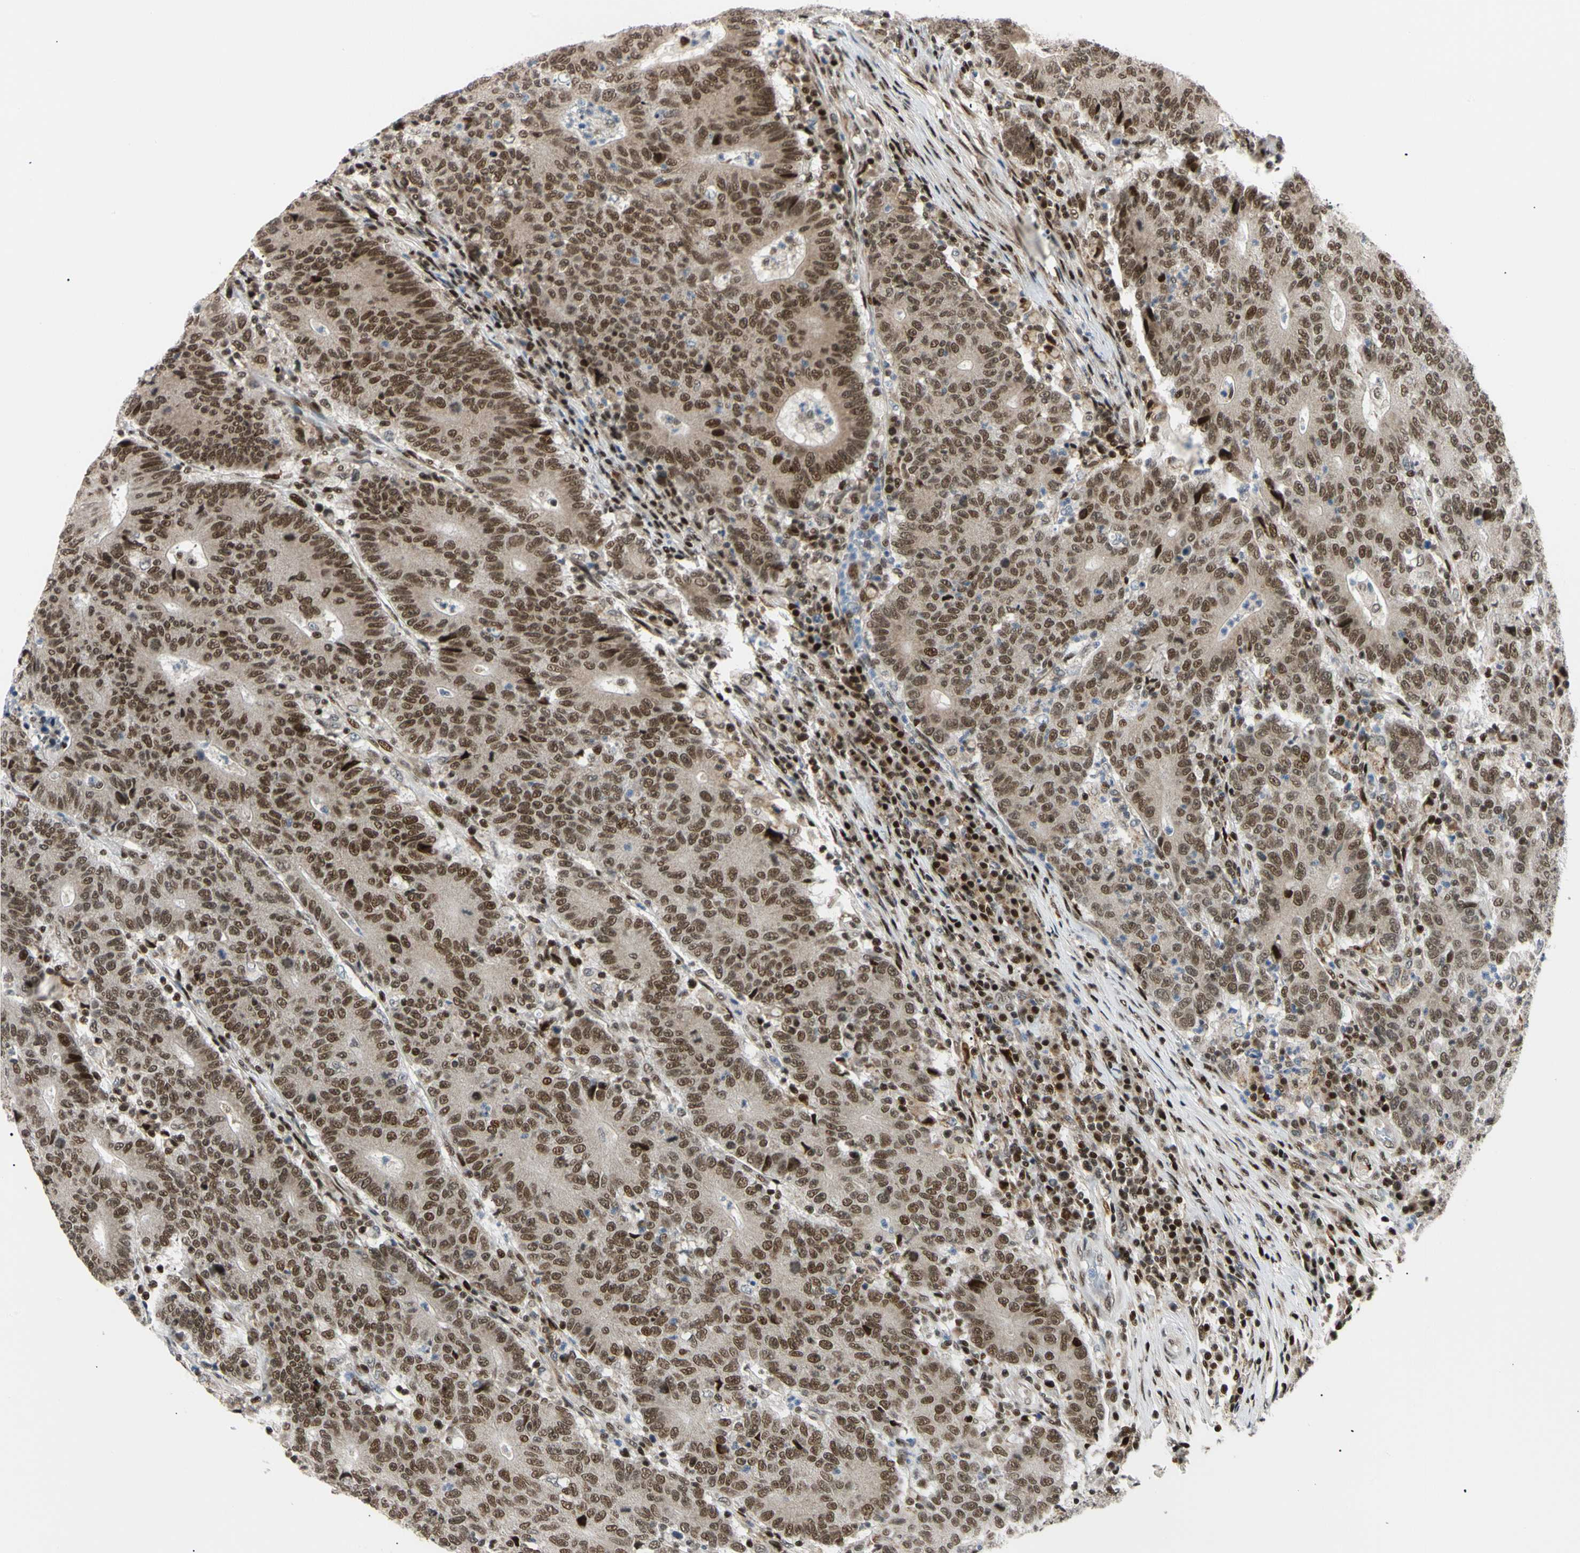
{"staining": {"intensity": "moderate", "quantity": ">75%", "location": "nuclear"}, "tissue": "colorectal cancer", "cell_type": "Tumor cells", "image_type": "cancer", "snomed": [{"axis": "morphology", "description": "Normal tissue, NOS"}, {"axis": "morphology", "description": "Adenocarcinoma, NOS"}, {"axis": "topography", "description": "Colon"}], "caption": "Immunohistochemistry of human colorectal cancer shows medium levels of moderate nuclear positivity in approximately >75% of tumor cells. The staining is performed using DAB (3,3'-diaminobenzidine) brown chromogen to label protein expression. The nuclei are counter-stained blue using hematoxylin.", "gene": "E2F1", "patient": {"sex": "female", "age": 75}}